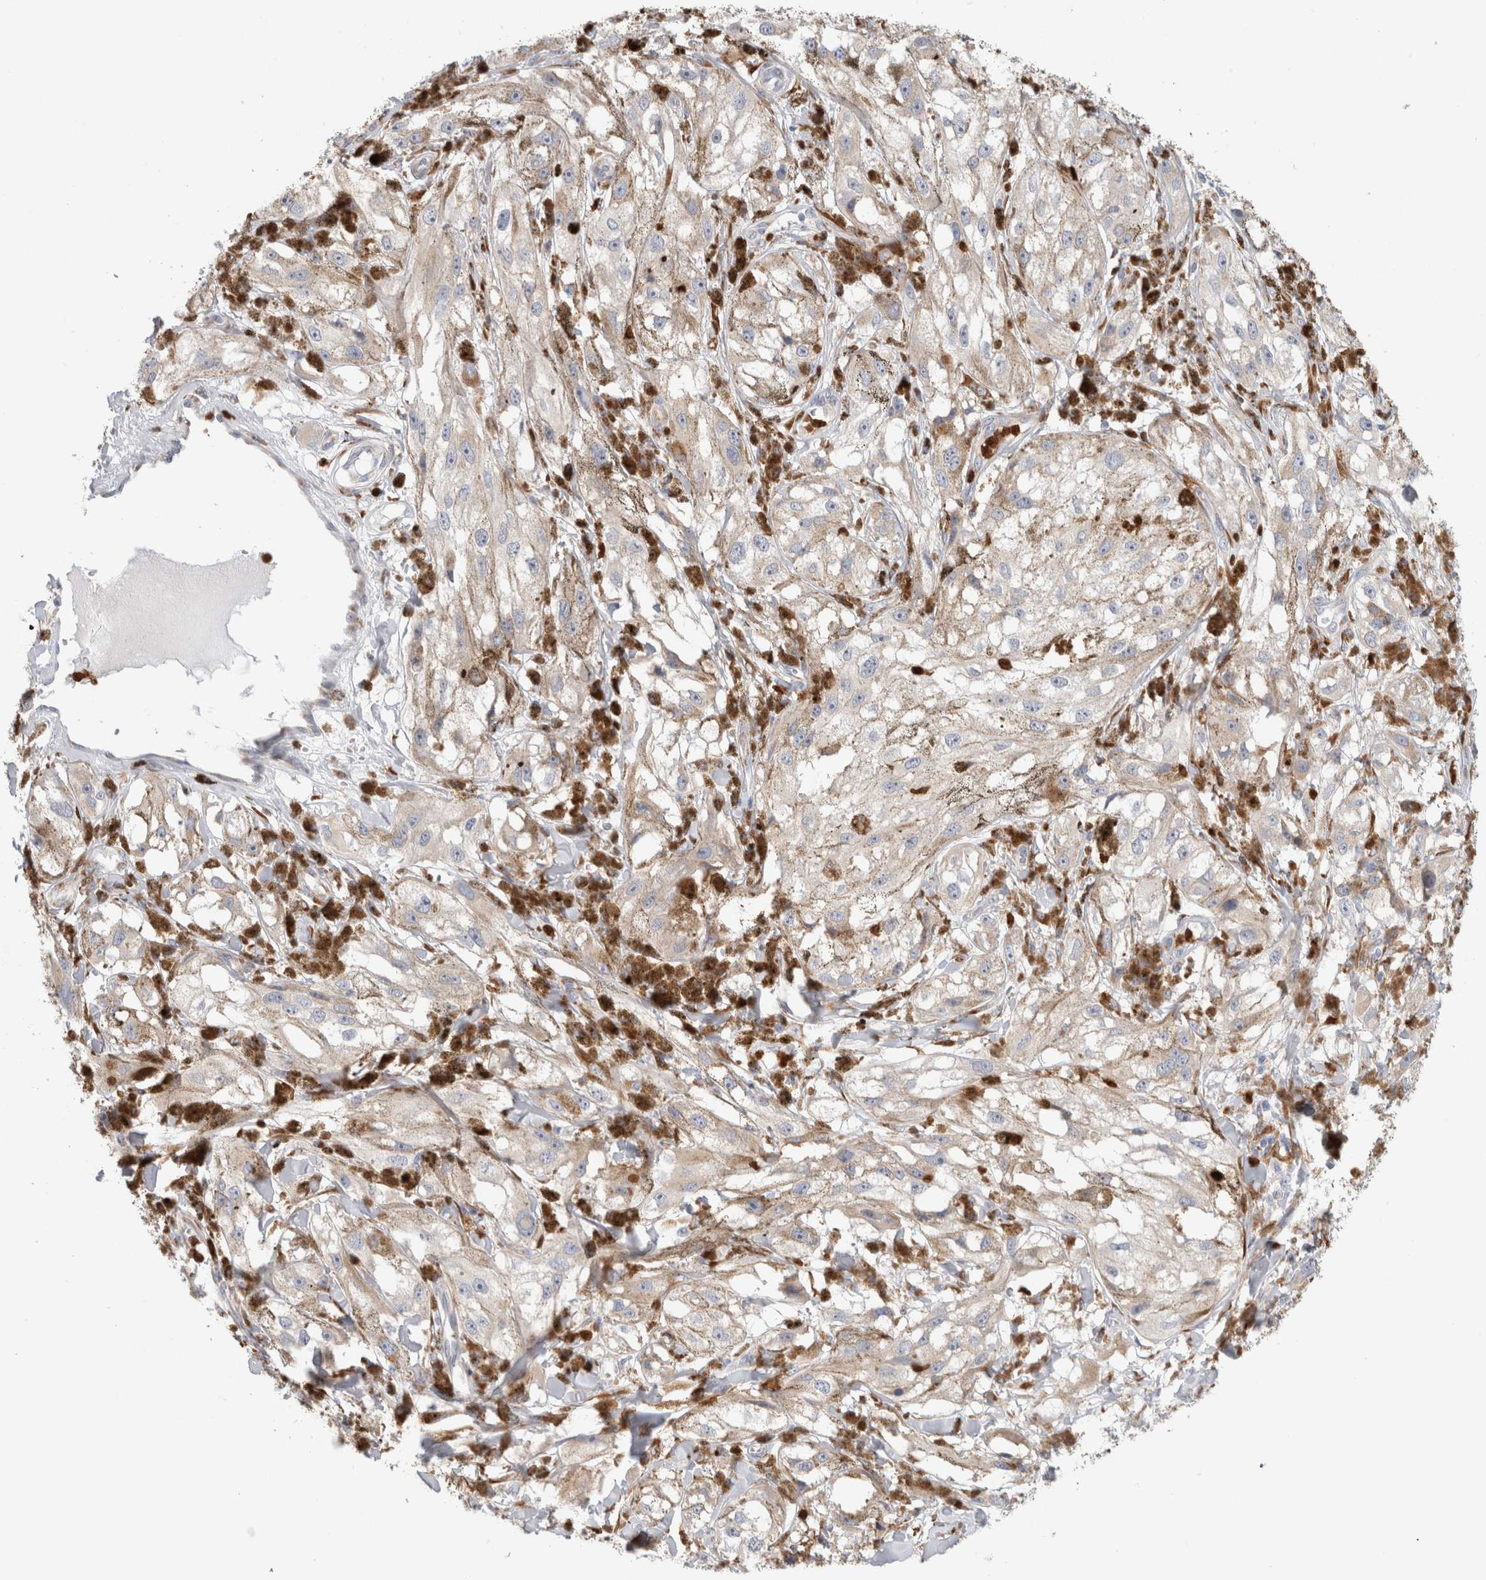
{"staining": {"intensity": "negative", "quantity": "none", "location": "none"}, "tissue": "melanoma", "cell_type": "Tumor cells", "image_type": "cancer", "snomed": [{"axis": "morphology", "description": "Malignant melanoma, NOS"}, {"axis": "topography", "description": "Skin"}], "caption": "This is a photomicrograph of IHC staining of malignant melanoma, which shows no staining in tumor cells.", "gene": "P4HA1", "patient": {"sex": "male", "age": 88}}